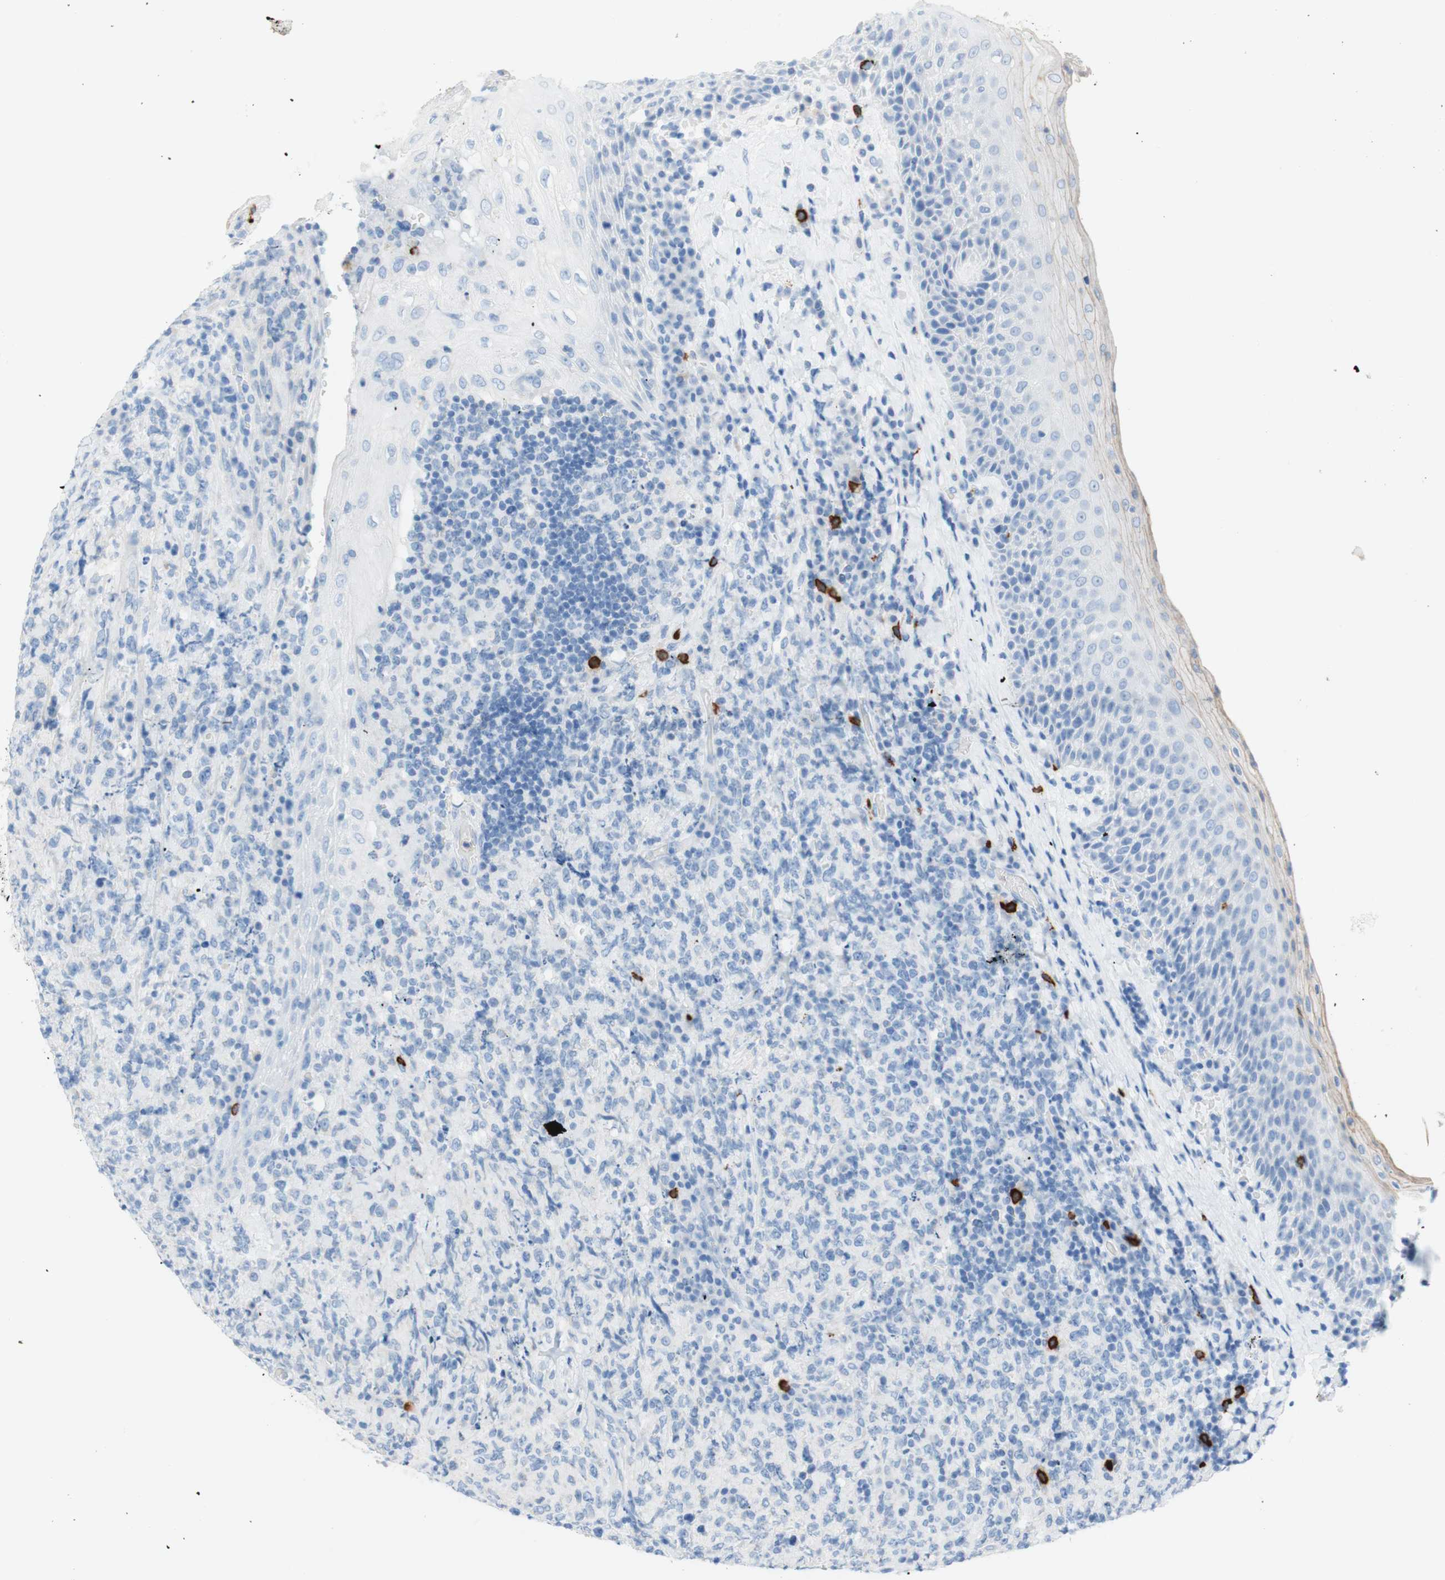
{"staining": {"intensity": "negative", "quantity": "none", "location": "none"}, "tissue": "lymphoma", "cell_type": "Tumor cells", "image_type": "cancer", "snomed": [{"axis": "morphology", "description": "Malignant lymphoma, non-Hodgkin's type, High grade"}, {"axis": "topography", "description": "Tonsil"}], "caption": "Lymphoma was stained to show a protein in brown. There is no significant expression in tumor cells. (DAB immunohistochemistry with hematoxylin counter stain).", "gene": "CEACAM1", "patient": {"sex": "female", "age": 36}}